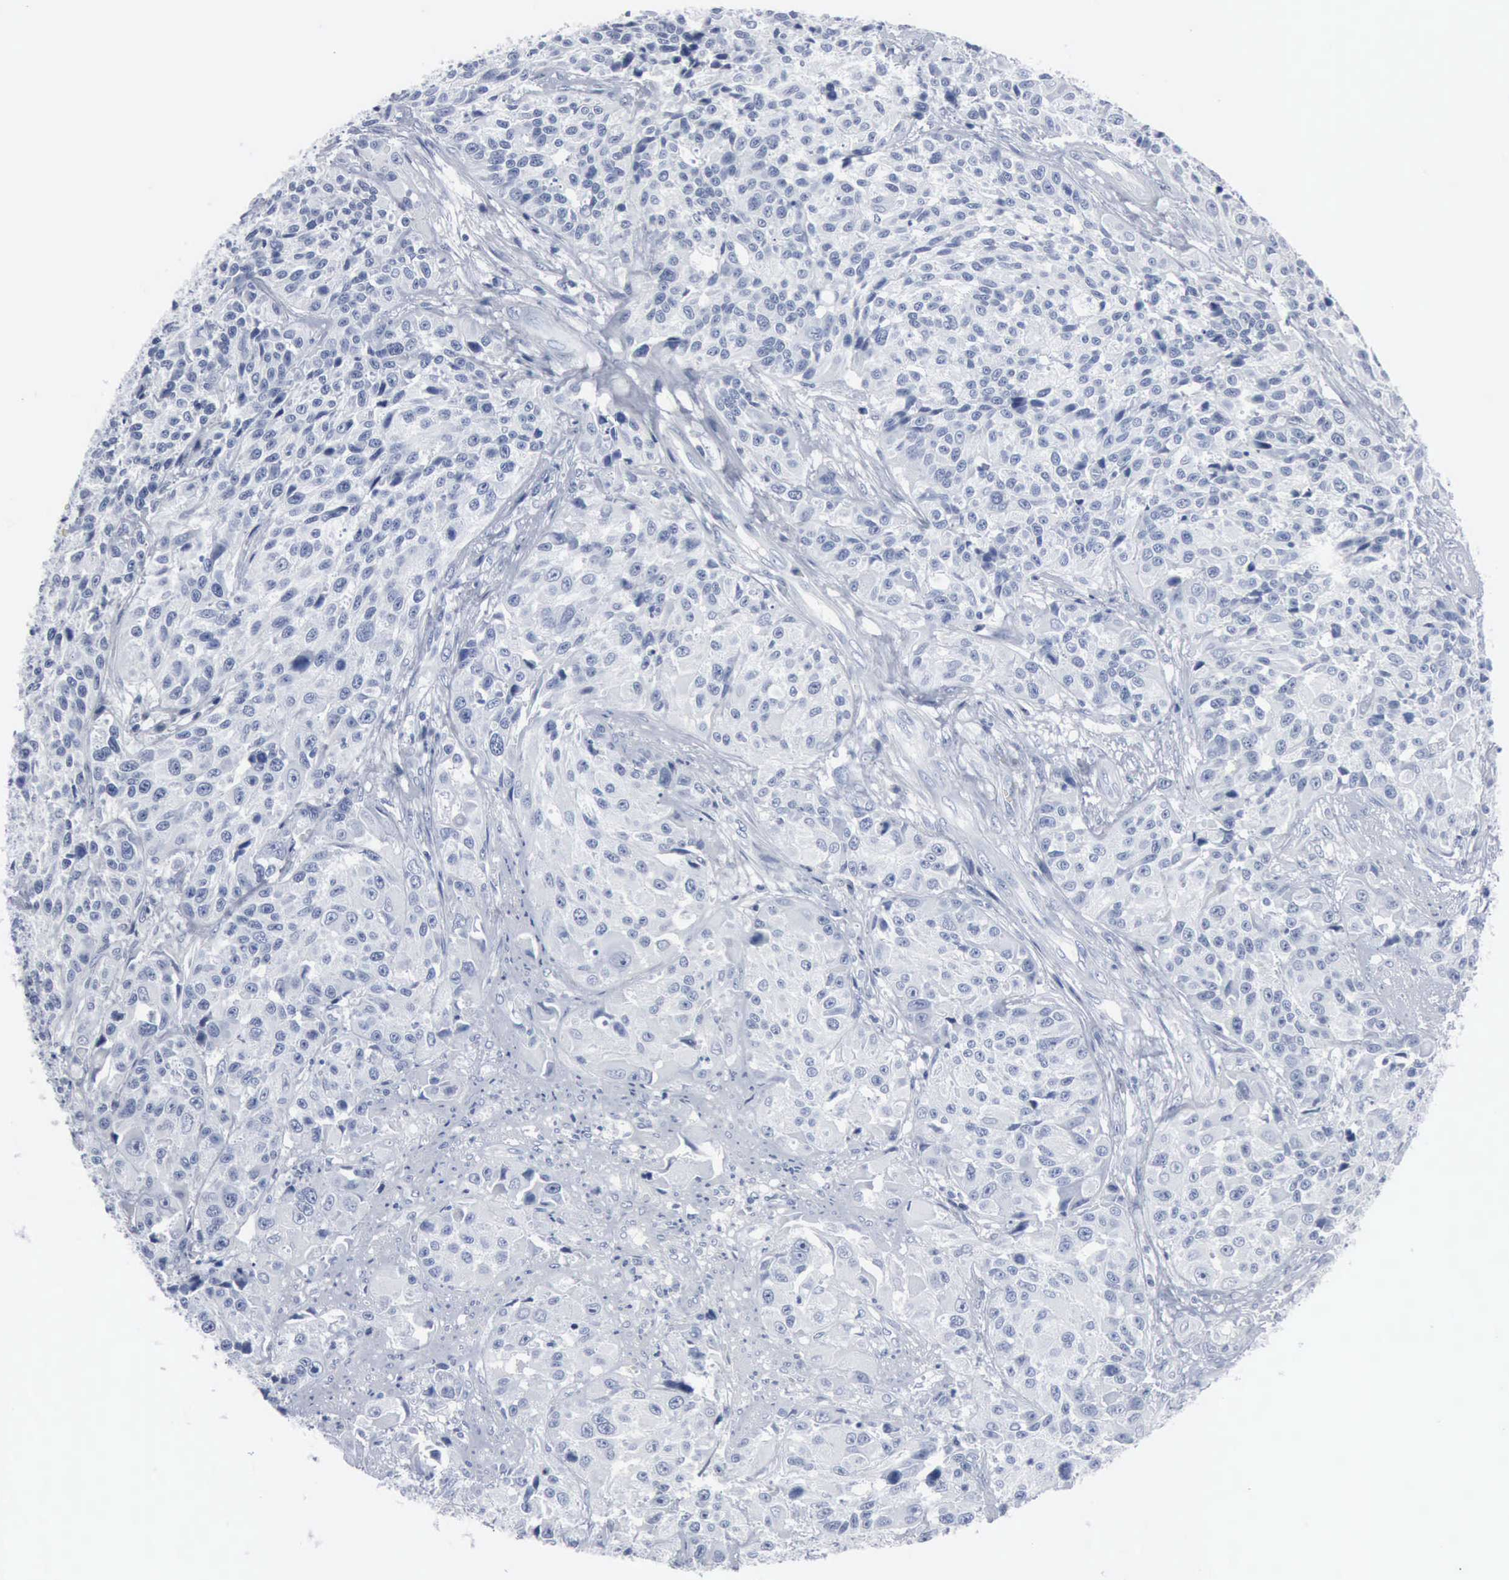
{"staining": {"intensity": "negative", "quantity": "none", "location": "none"}, "tissue": "urothelial cancer", "cell_type": "Tumor cells", "image_type": "cancer", "snomed": [{"axis": "morphology", "description": "Urothelial carcinoma, High grade"}, {"axis": "topography", "description": "Urinary bladder"}], "caption": "Tumor cells show no significant protein positivity in high-grade urothelial carcinoma. (Immunohistochemistry, brightfield microscopy, high magnification).", "gene": "DMD", "patient": {"sex": "female", "age": 81}}